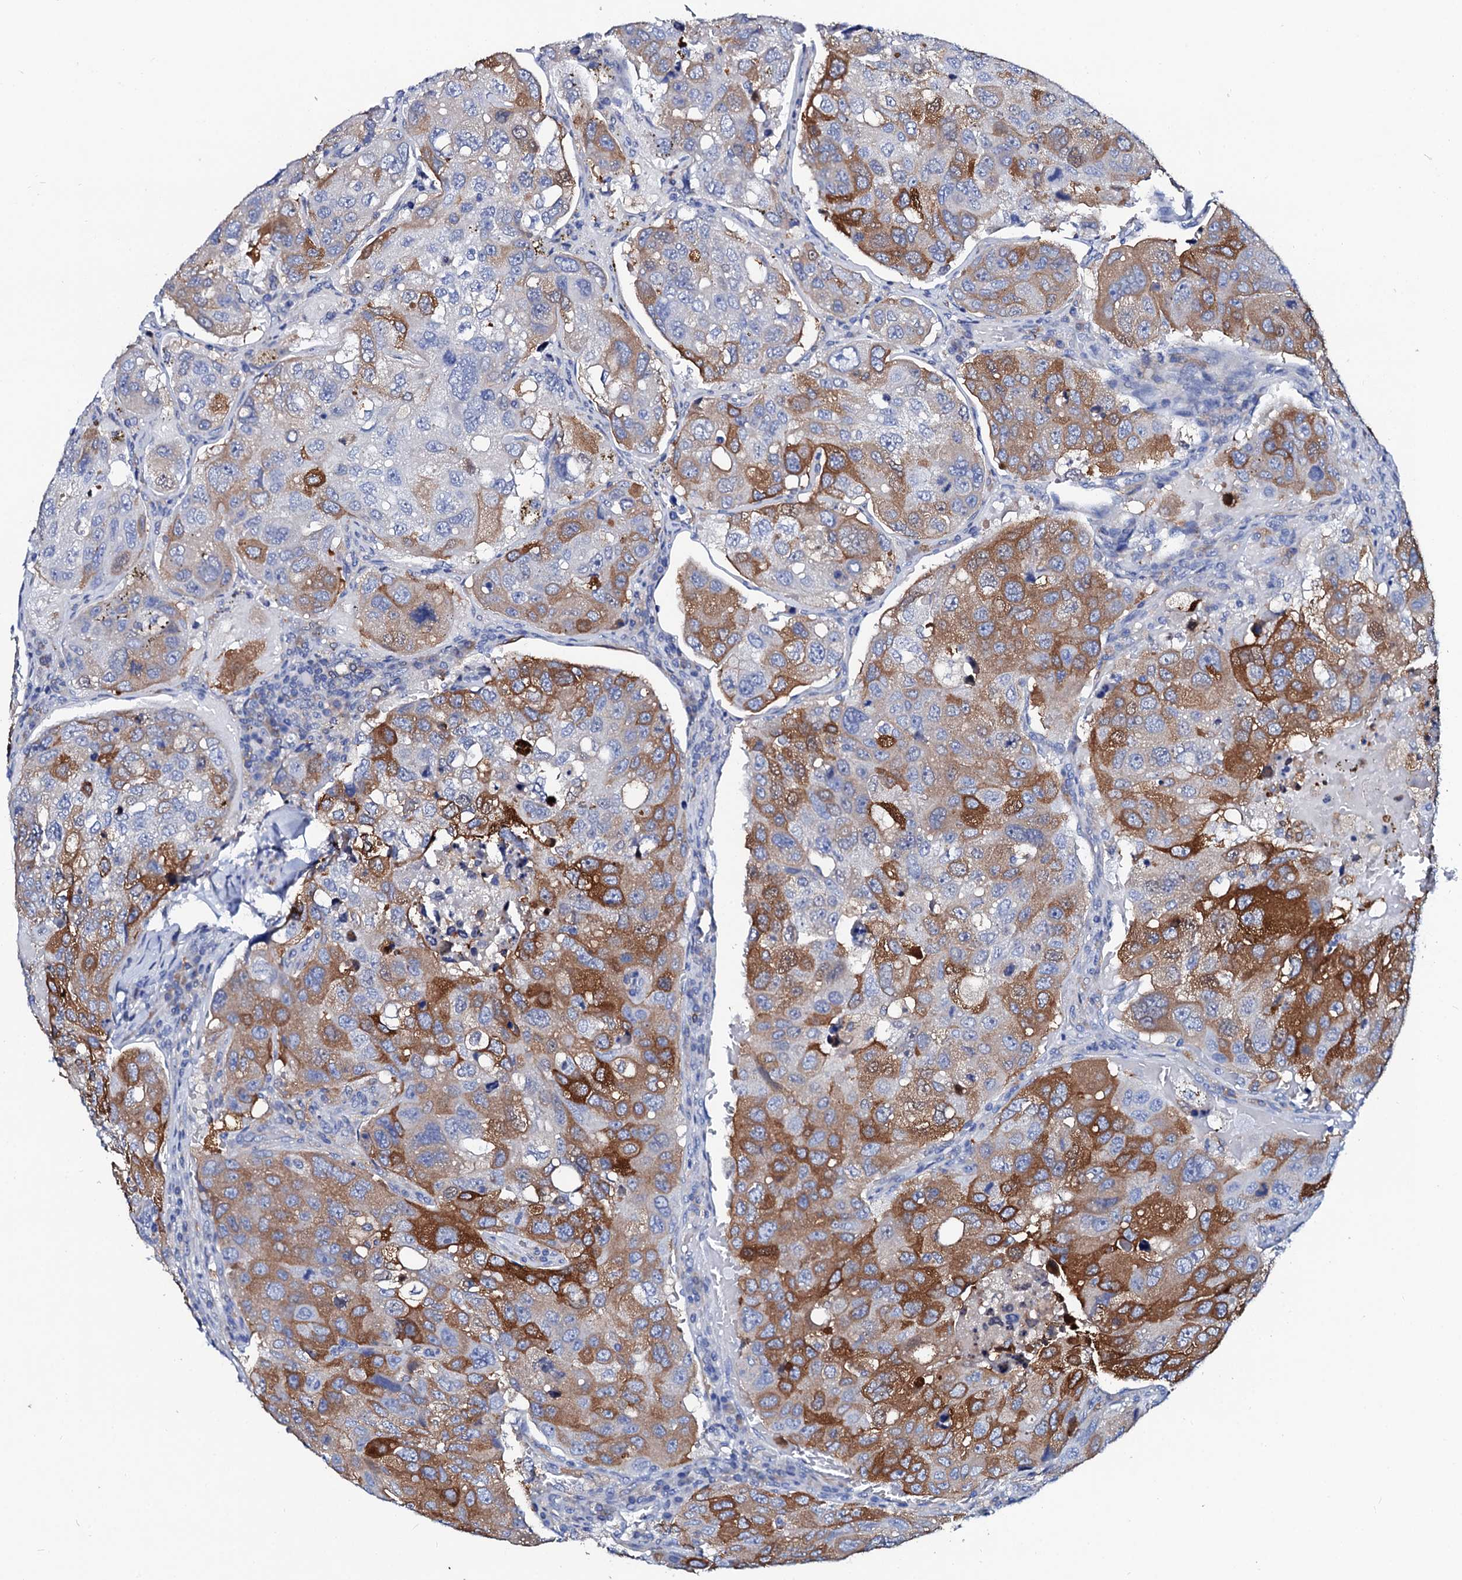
{"staining": {"intensity": "strong", "quantity": "<25%", "location": "cytoplasmic/membranous"}, "tissue": "urothelial cancer", "cell_type": "Tumor cells", "image_type": "cancer", "snomed": [{"axis": "morphology", "description": "Urothelial carcinoma, High grade"}, {"axis": "topography", "description": "Lymph node"}, {"axis": "topography", "description": "Urinary bladder"}], "caption": "IHC image of high-grade urothelial carcinoma stained for a protein (brown), which demonstrates medium levels of strong cytoplasmic/membranous positivity in approximately <25% of tumor cells.", "gene": "GLB1L3", "patient": {"sex": "male", "age": 51}}